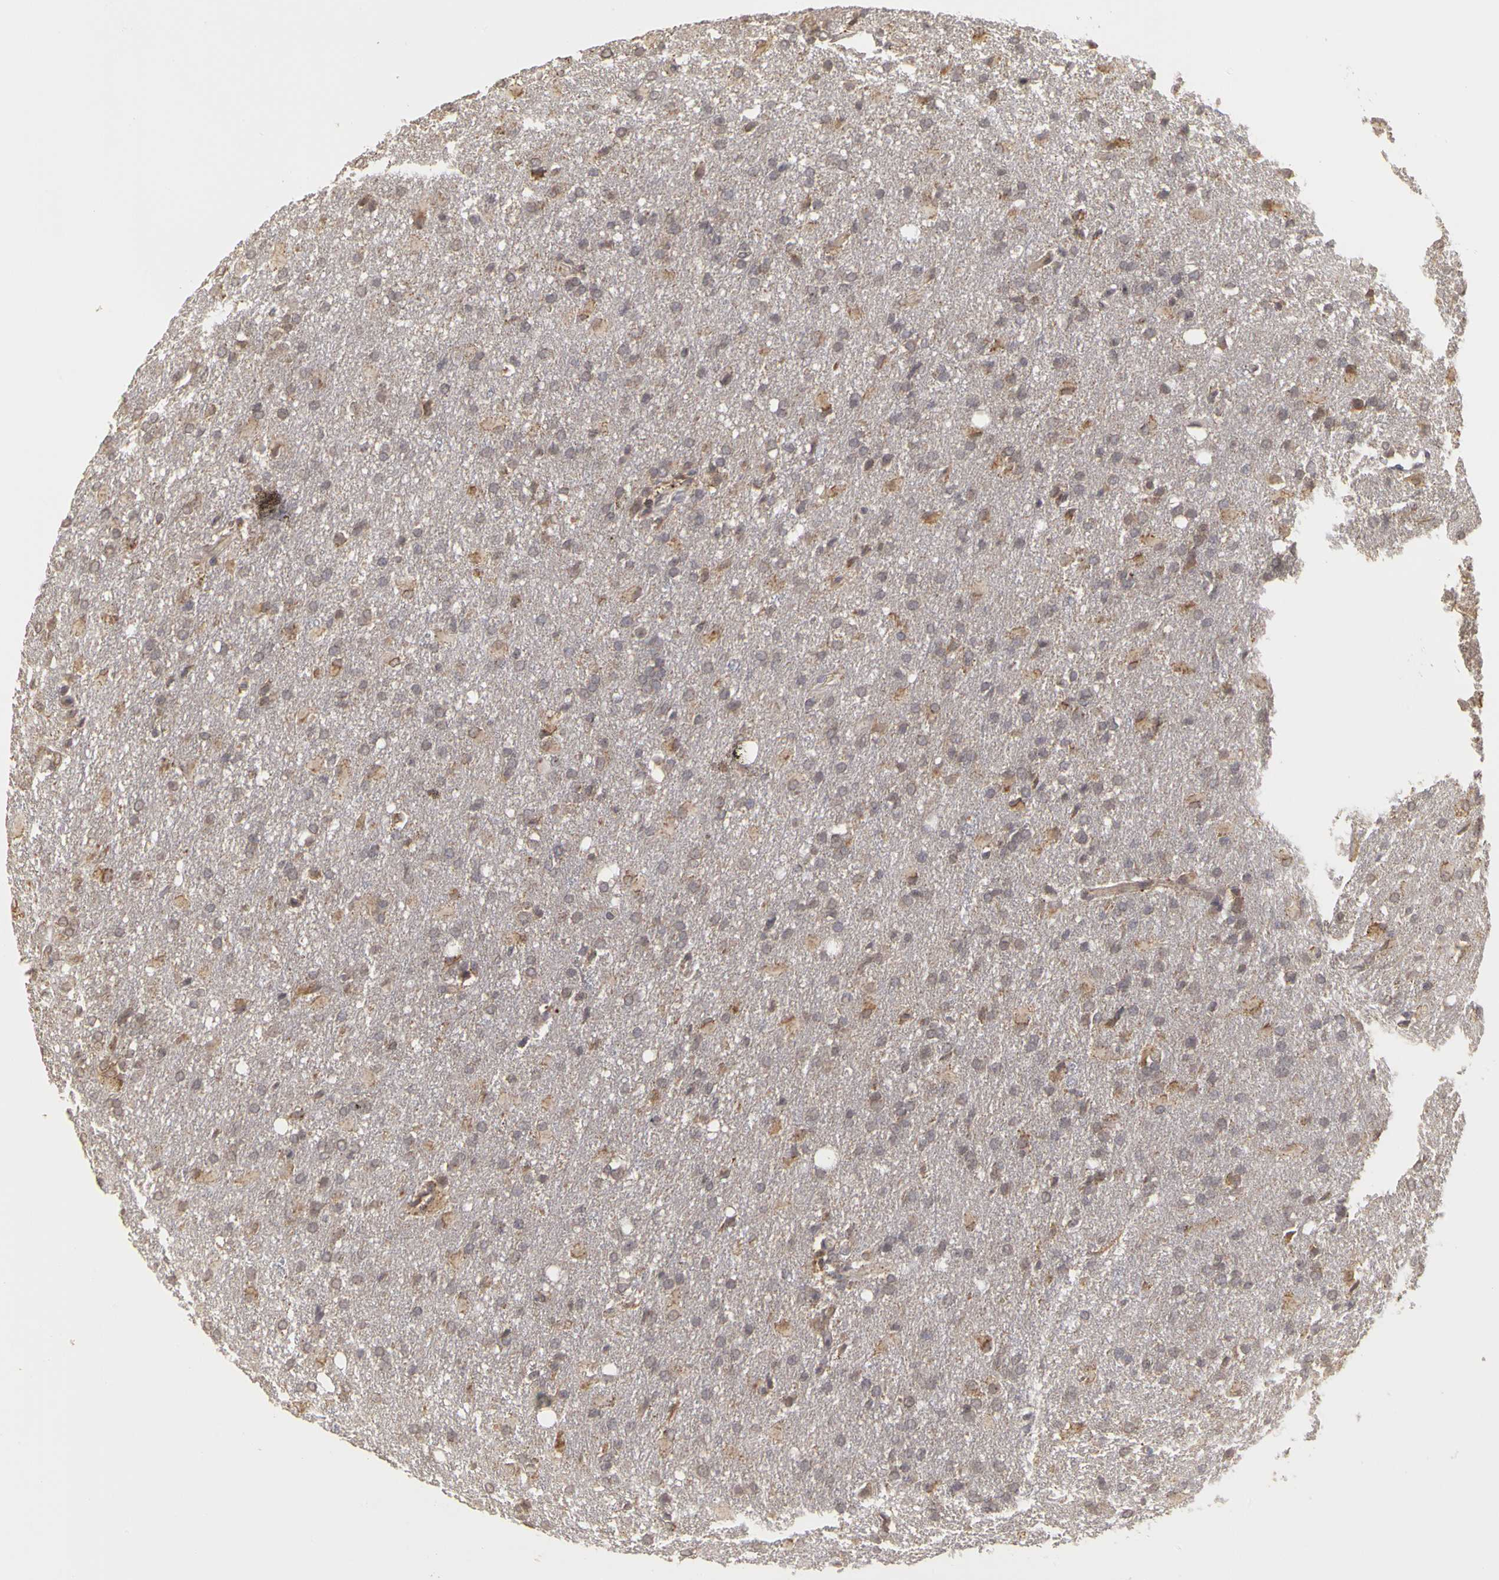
{"staining": {"intensity": "weak", "quantity": "25%-75%", "location": "cytoplasmic/membranous"}, "tissue": "glioma", "cell_type": "Tumor cells", "image_type": "cancer", "snomed": [{"axis": "morphology", "description": "Glioma, malignant, High grade"}, {"axis": "topography", "description": "Brain"}], "caption": "This image shows IHC staining of human high-grade glioma (malignant), with low weak cytoplasmic/membranous staining in about 25%-75% of tumor cells.", "gene": "FRMD7", "patient": {"sex": "male", "age": 68}}